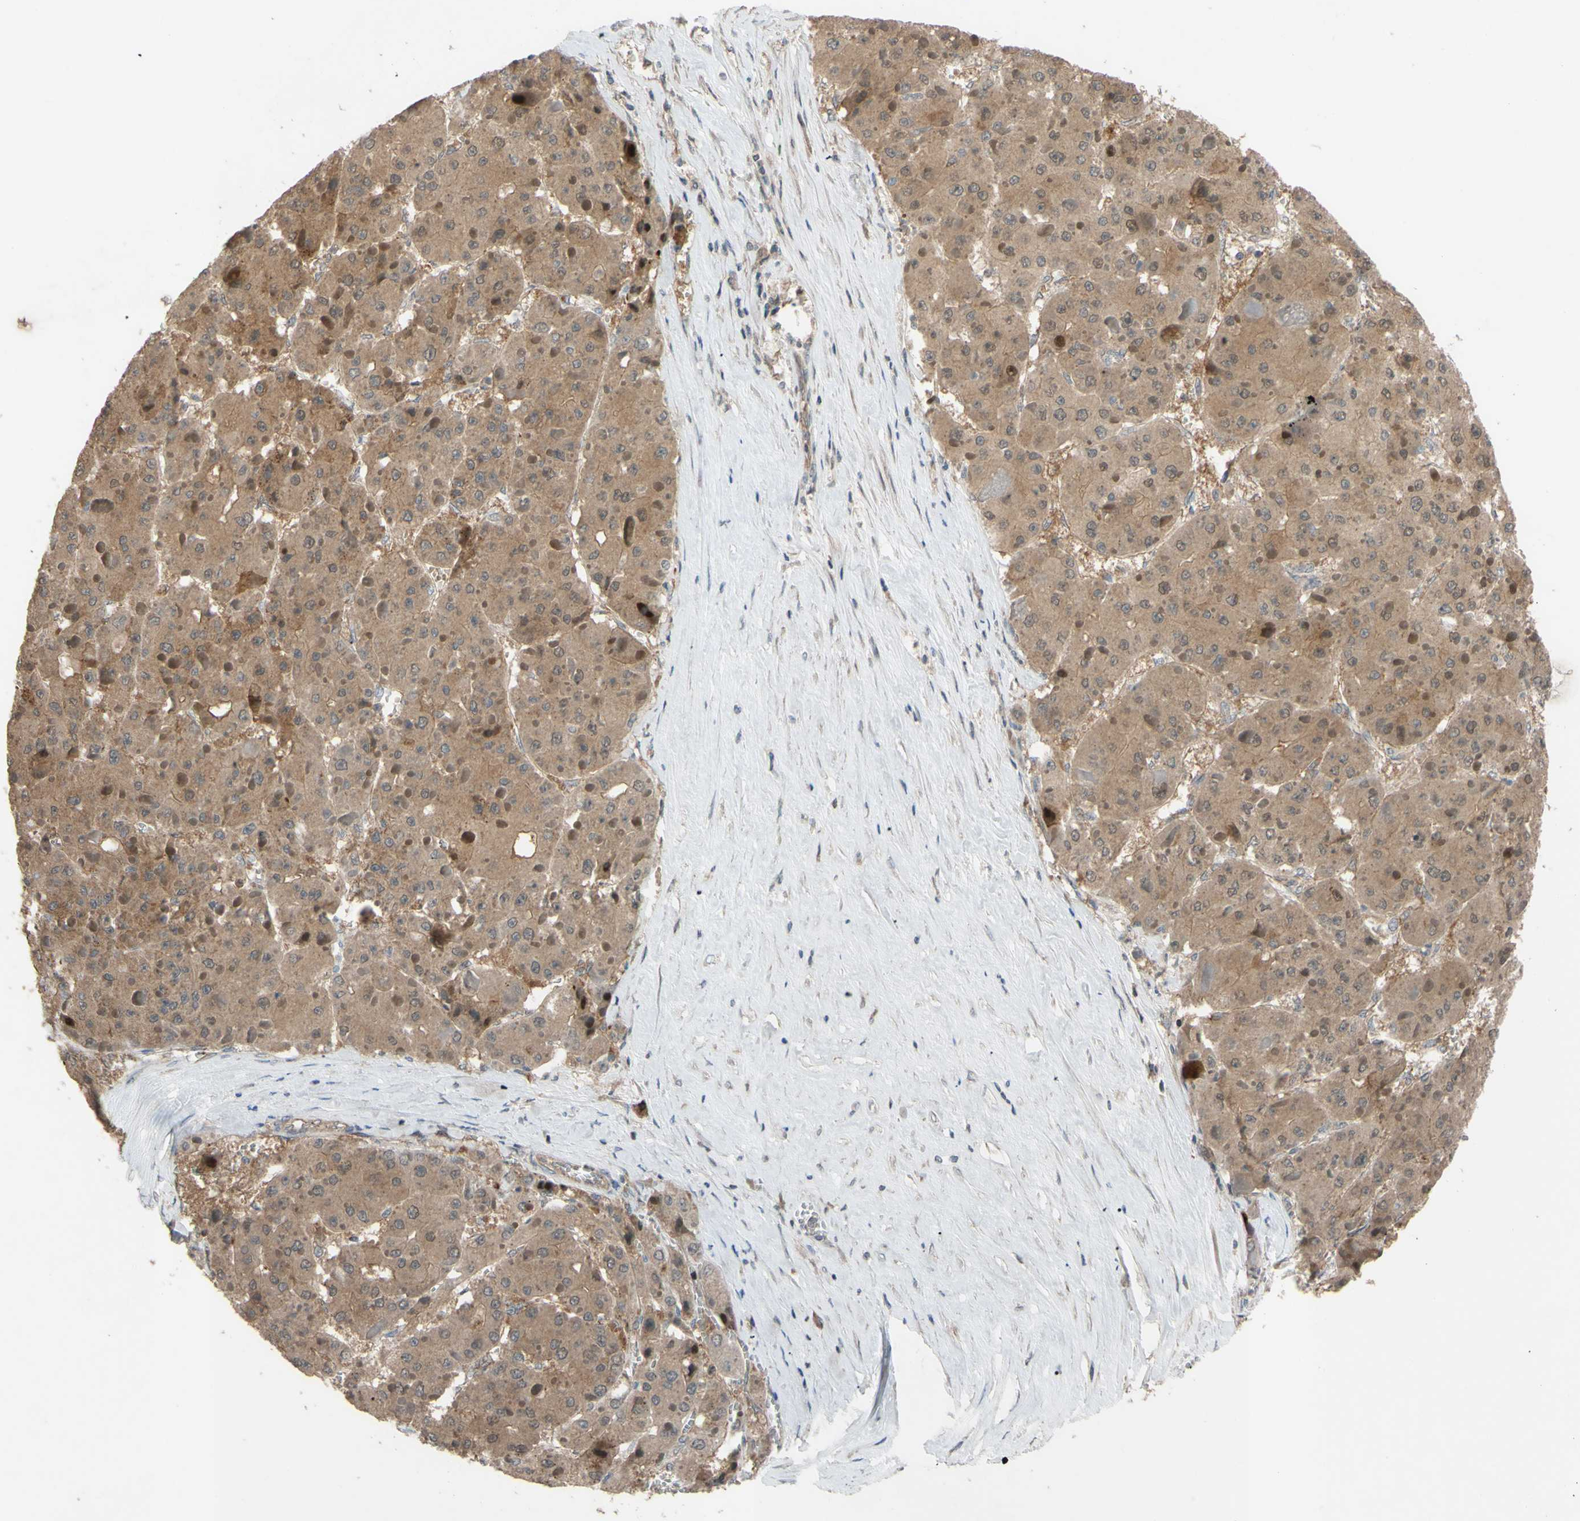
{"staining": {"intensity": "moderate", "quantity": ">75%", "location": "cytoplasmic/membranous"}, "tissue": "liver cancer", "cell_type": "Tumor cells", "image_type": "cancer", "snomed": [{"axis": "morphology", "description": "Carcinoma, Hepatocellular, NOS"}, {"axis": "topography", "description": "Liver"}], "caption": "Immunohistochemistry (IHC) (DAB (3,3'-diaminobenzidine)) staining of human liver cancer (hepatocellular carcinoma) shows moderate cytoplasmic/membranous protein positivity in approximately >75% of tumor cells. The staining was performed using DAB (3,3'-diaminobenzidine) to visualize the protein expression in brown, while the nuclei were stained in blue with hematoxylin (Magnification: 20x).", "gene": "SHROOM4", "patient": {"sex": "female", "age": 73}}